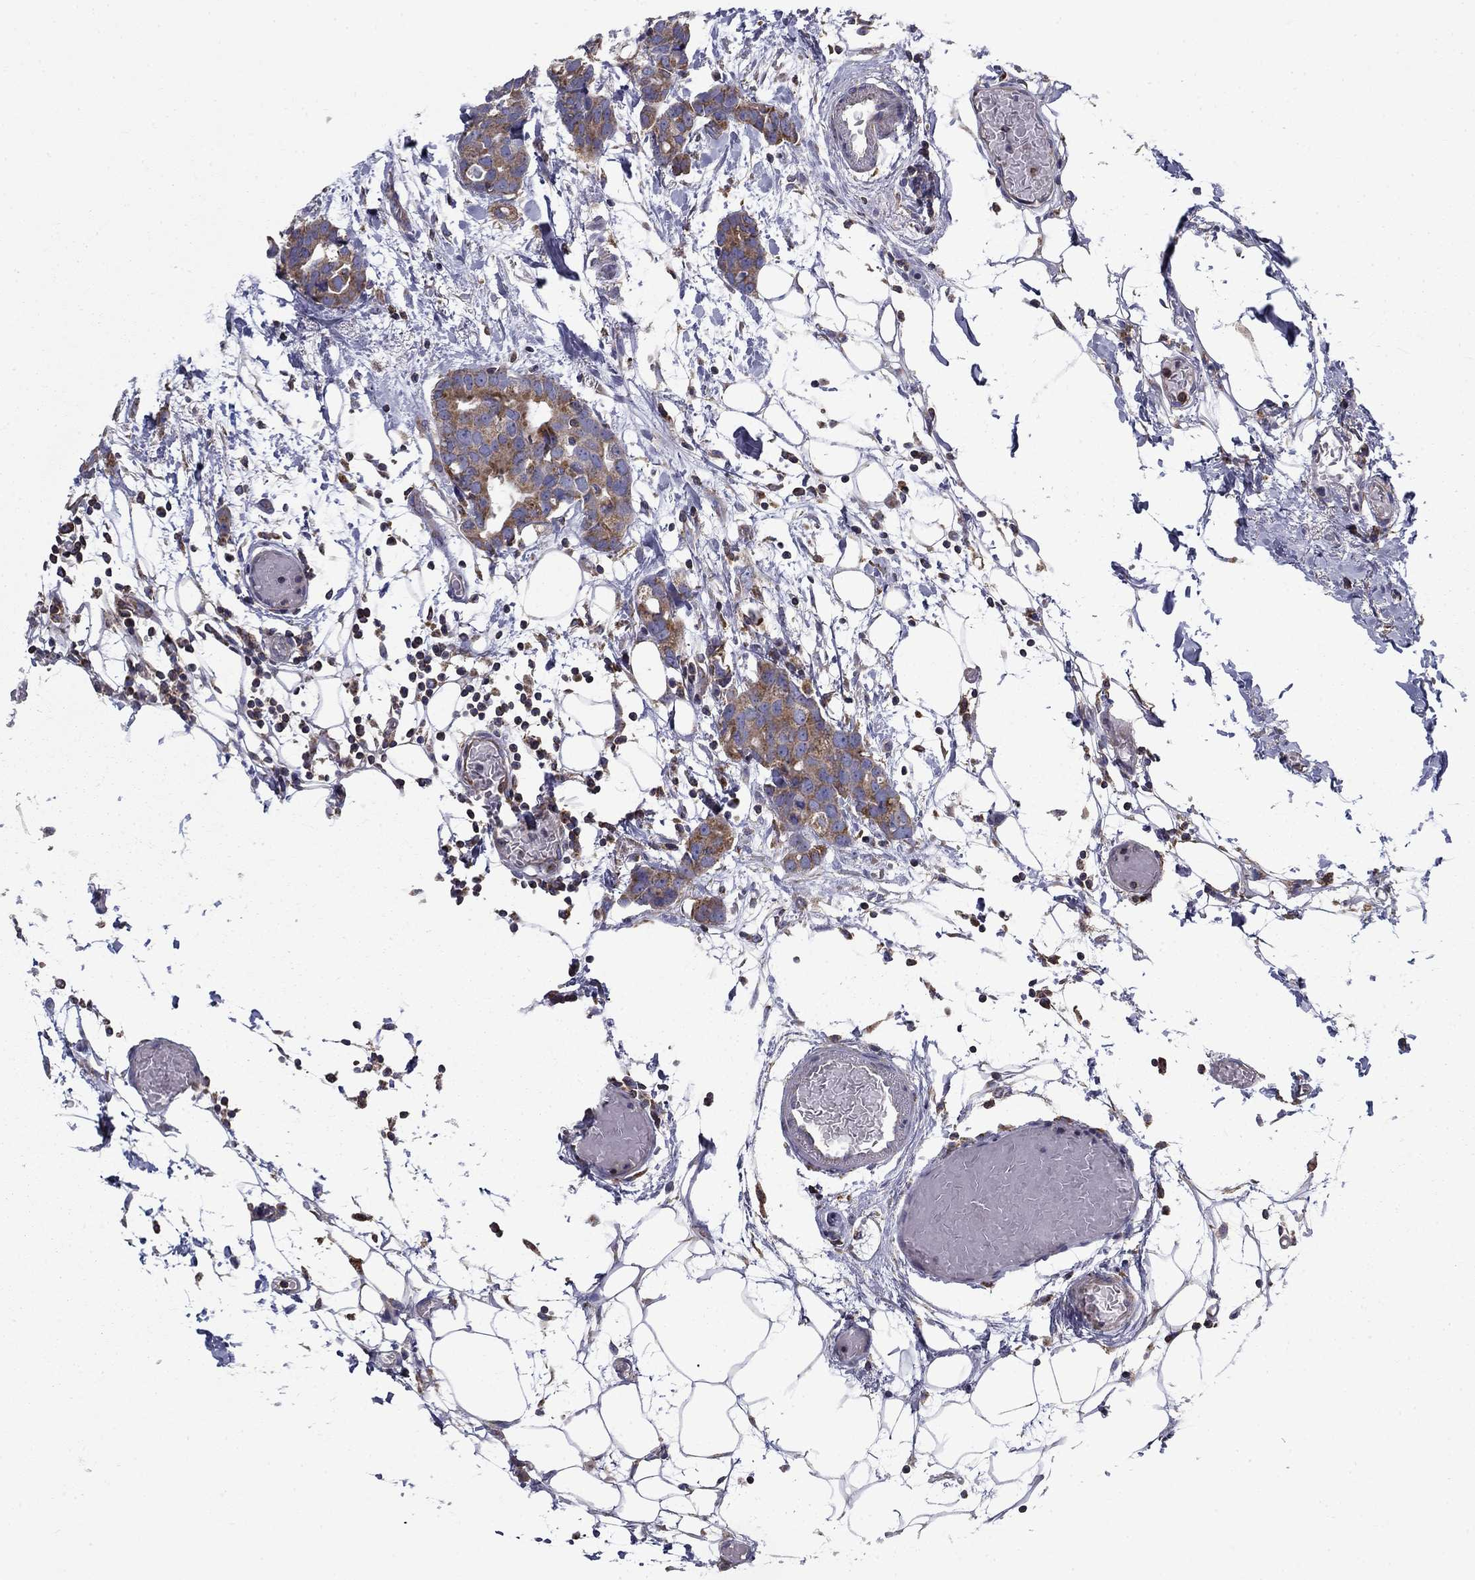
{"staining": {"intensity": "moderate", "quantity": ">75%", "location": "cytoplasmic/membranous"}, "tissue": "breast cancer", "cell_type": "Tumor cells", "image_type": "cancer", "snomed": [{"axis": "morphology", "description": "Duct carcinoma"}, {"axis": "topography", "description": "Breast"}], "caption": "Brown immunohistochemical staining in breast cancer (infiltrating ductal carcinoma) reveals moderate cytoplasmic/membranous expression in about >75% of tumor cells.", "gene": "NME5", "patient": {"sex": "female", "age": 83}}